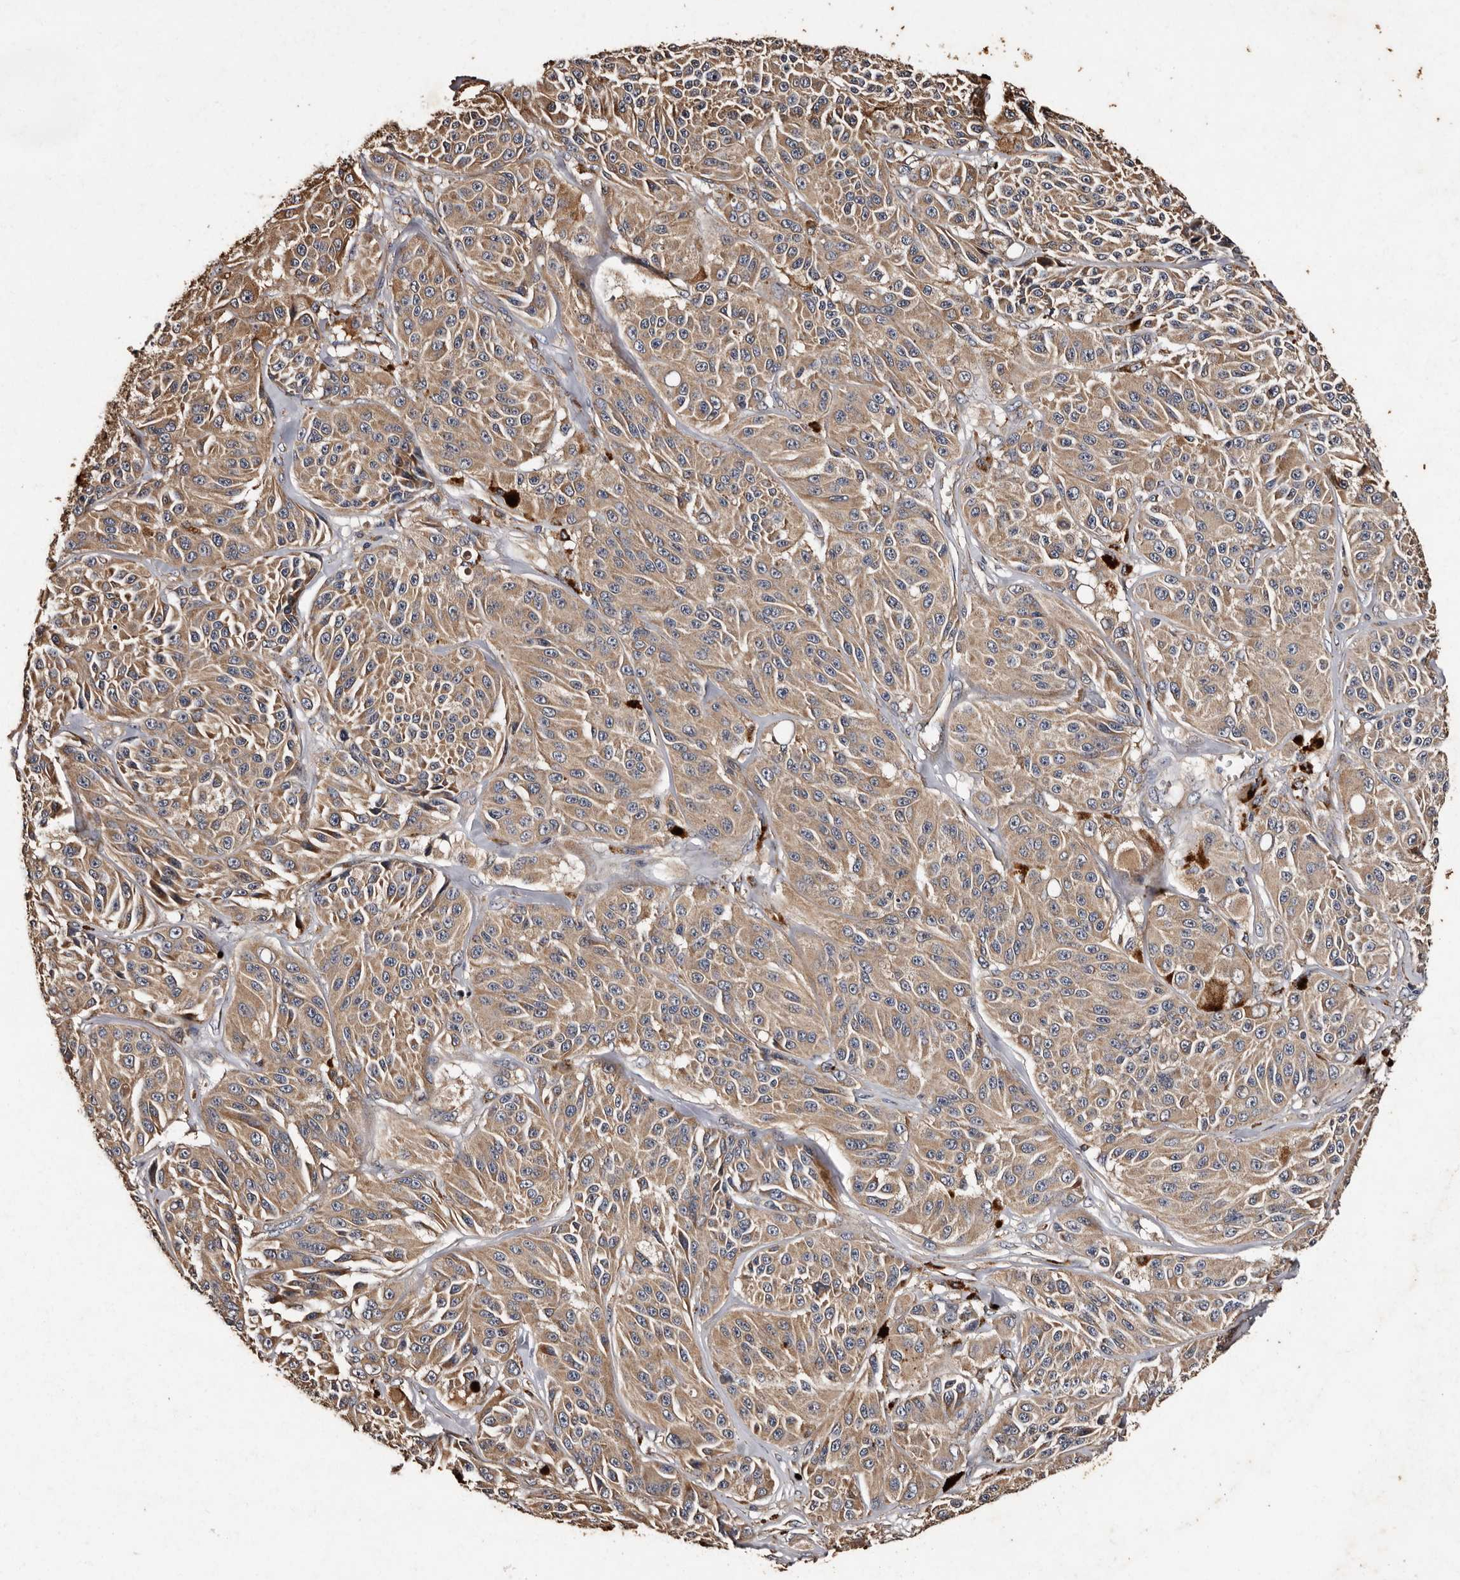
{"staining": {"intensity": "moderate", "quantity": ">75%", "location": "cytoplasmic/membranous"}, "tissue": "melanoma", "cell_type": "Tumor cells", "image_type": "cancer", "snomed": [{"axis": "morphology", "description": "Malignant melanoma, NOS"}, {"axis": "topography", "description": "Skin"}], "caption": "Protein staining displays moderate cytoplasmic/membranous expression in about >75% of tumor cells in melanoma.", "gene": "ADCK5", "patient": {"sex": "male", "age": 84}}